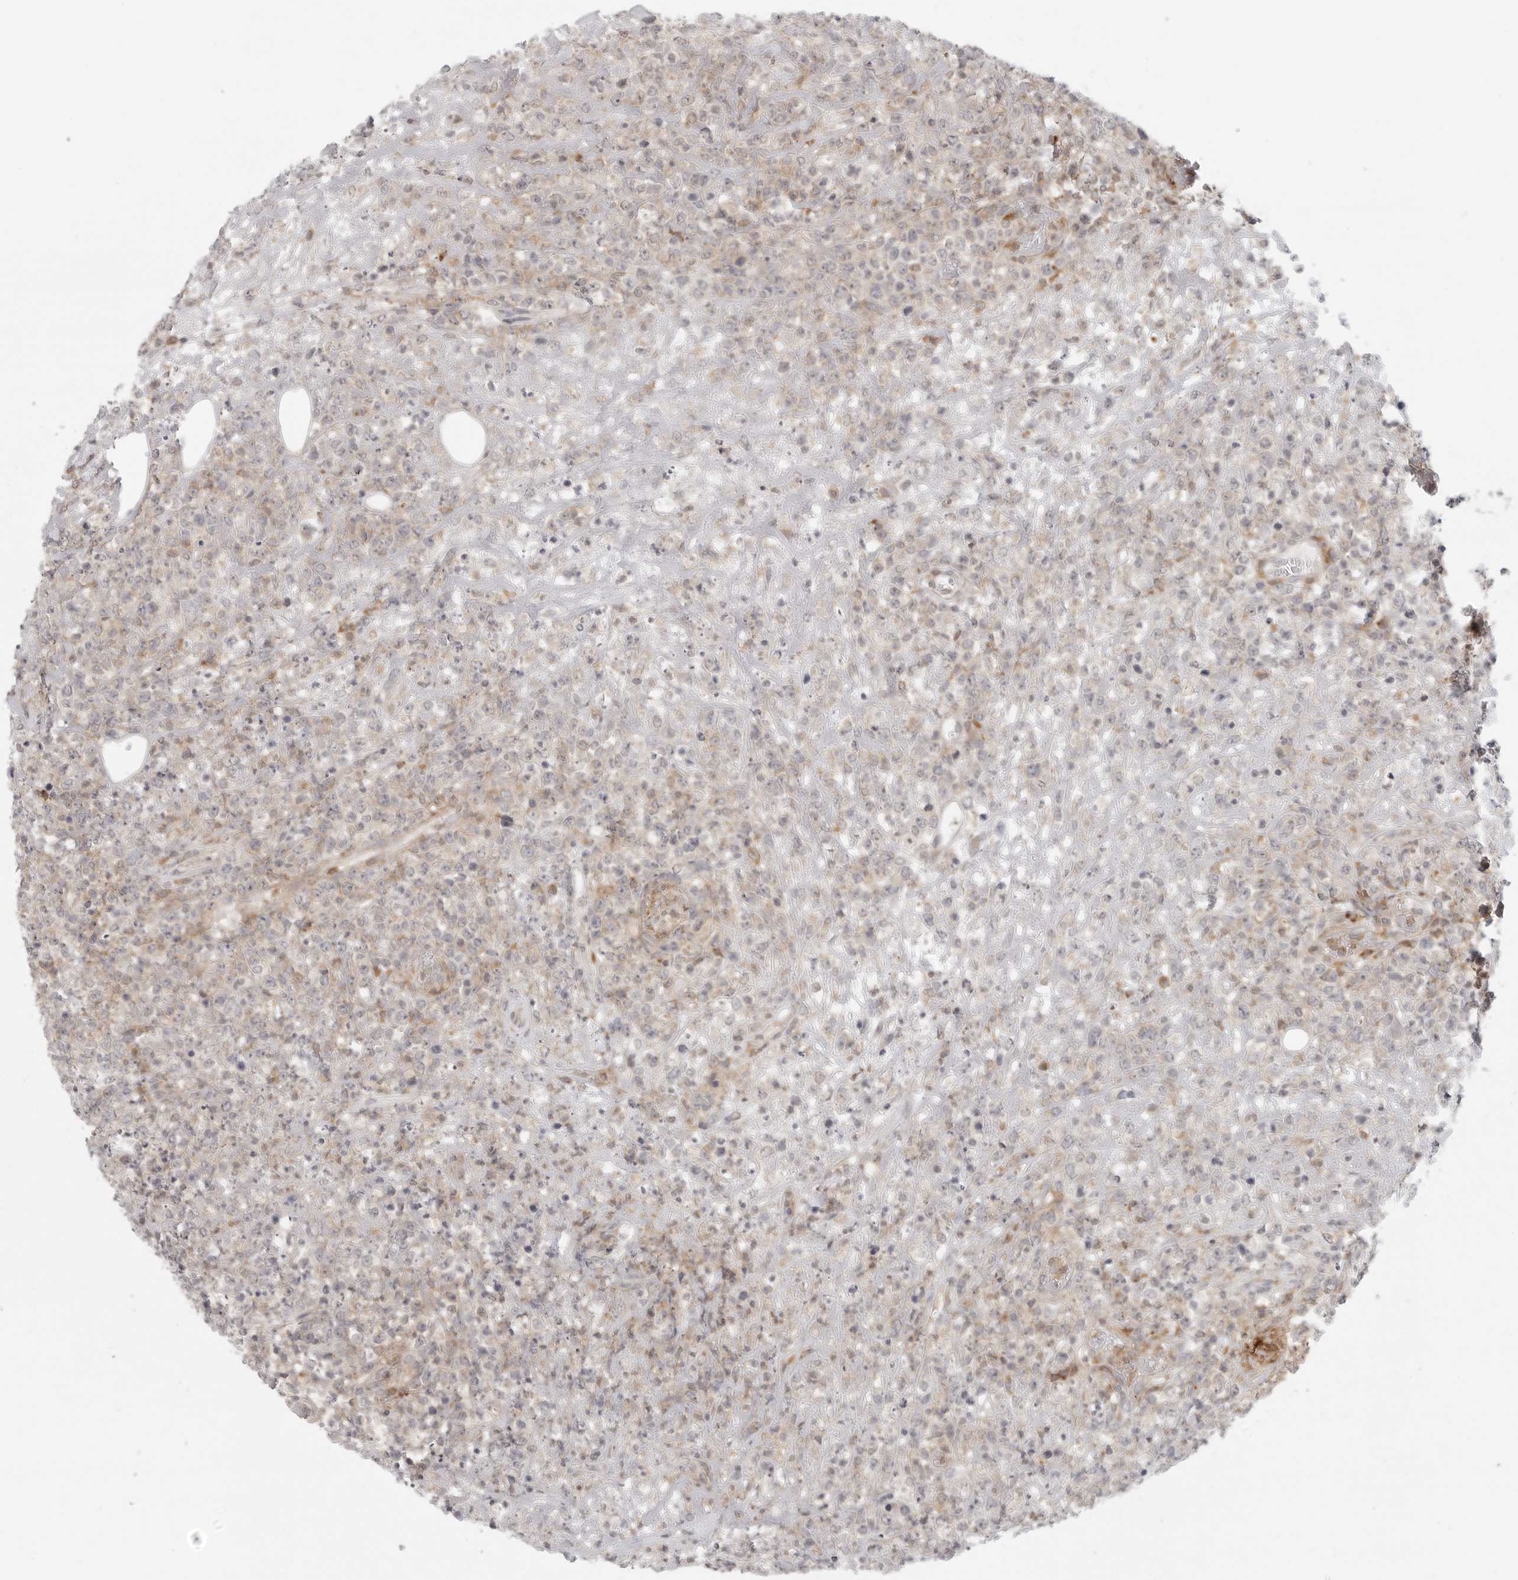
{"staining": {"intensity": "negative", "quantity": "none", "location": "none"}, "tissue": "lymphoma", "cell_type": "Tumor cells", "image_type": "cancer", "snomed": [{"axis": "morphology", "description": "Malignant lymphoma, non-Hodgkin's type, High grade"}, {"axis": "topography", "description": "Colon"}], "caption": "Tumor cells show no significant staining in lymphoma. (Immunohistochemistry, brightfield microscopy, high magnification).", "gene": "SH3KBP1", "patient": {"sex": "female", "age": 53}}